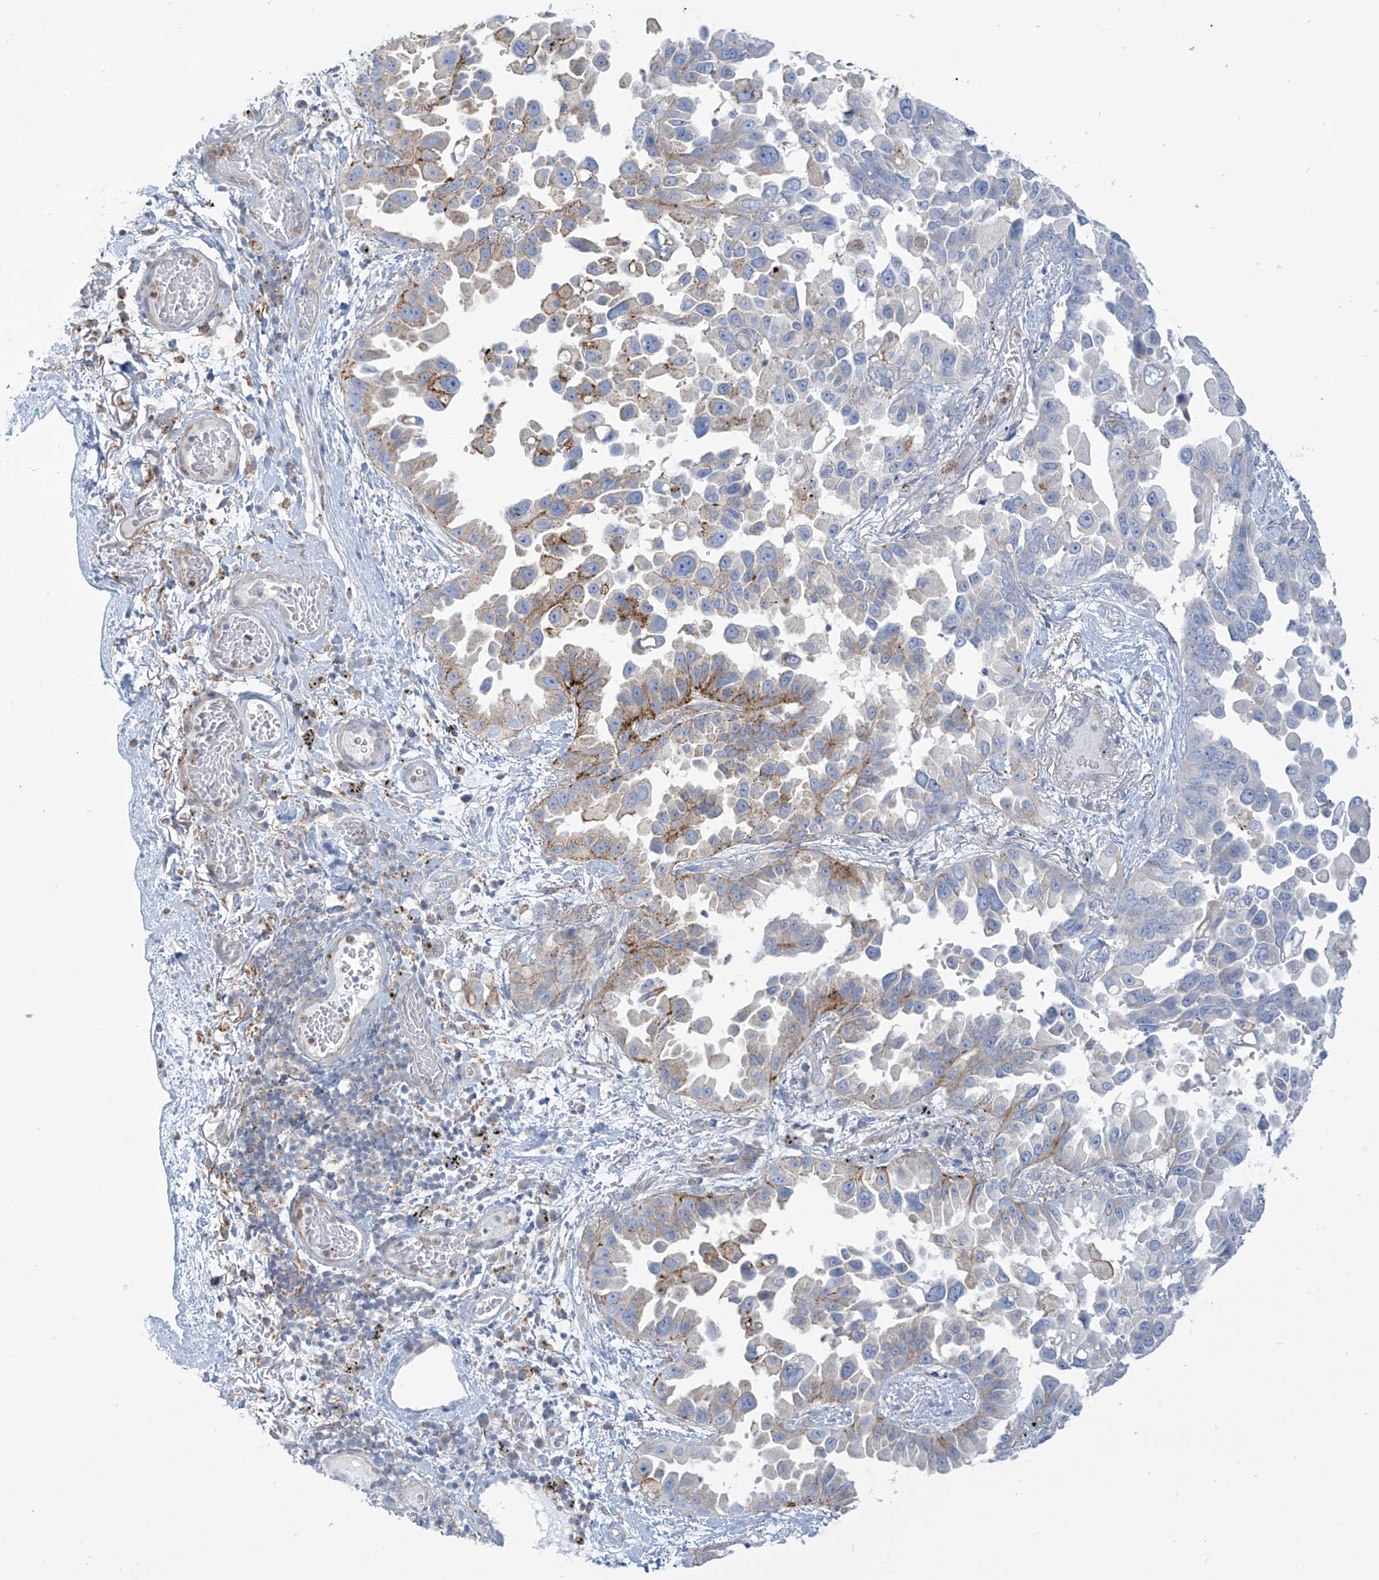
{"staining": {"intensity": "moderate", "quantity": "<25%", "location": "cytoplasmic/membranous"}, "tissue": "lung cancer", "cell_type": "Tumor cells", "image_type": "cancer", "snomed": [{"axis": "morphology", "description": "Adenocarcinoma, NOS"}, {"axis": "topography", "description": "Lung"}], "caption": "Immunohistochemical staining of lung adenocarcinoma displays moderate cytoplasmic/membranous protein staining in approximately <25% of tumor cells.", "gene": "FABP2", "patient": {"sex": "female", "age": 67}}